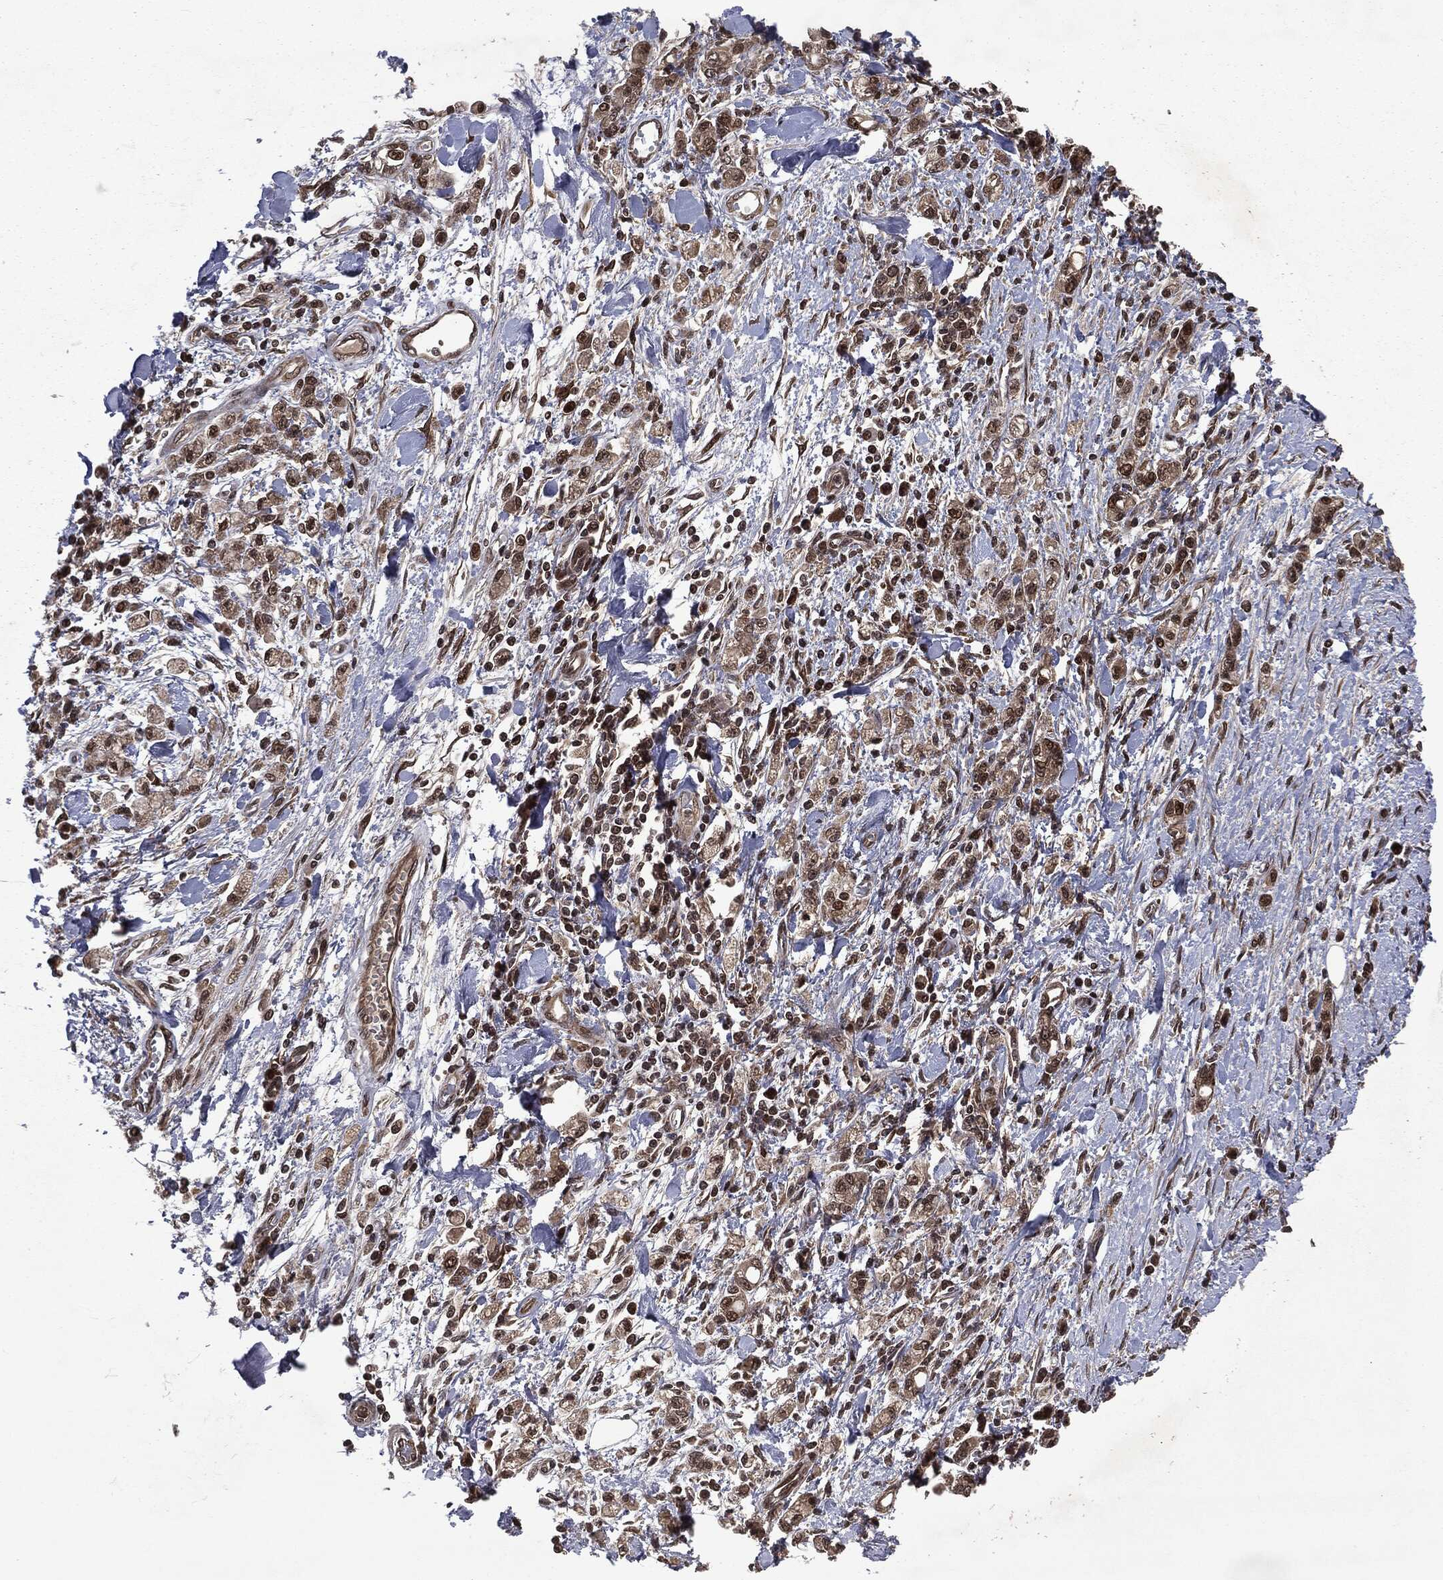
{"staining": {"intensity": "moderate", "quantity": ">75%", "location": "cytoplasmic/membranous,nuclear"}, "tissue": "stomach cancer", "cell_type": "Tumor cells", "image_type": "cancer", "snomed": [{"axis": "morphology", "description": "Adenocarcinoma, NOS"}, {"axis": "topography", "description": "Stomach"}], "caption": "A brown stain highlights moderate cytoplasmic/membranous and nuclear expression of a protein in human stomach cancer (adenocarcinoma) tumor cells.", "gene": "STAU2", "patient": {"sex": "male", "age": 77}}